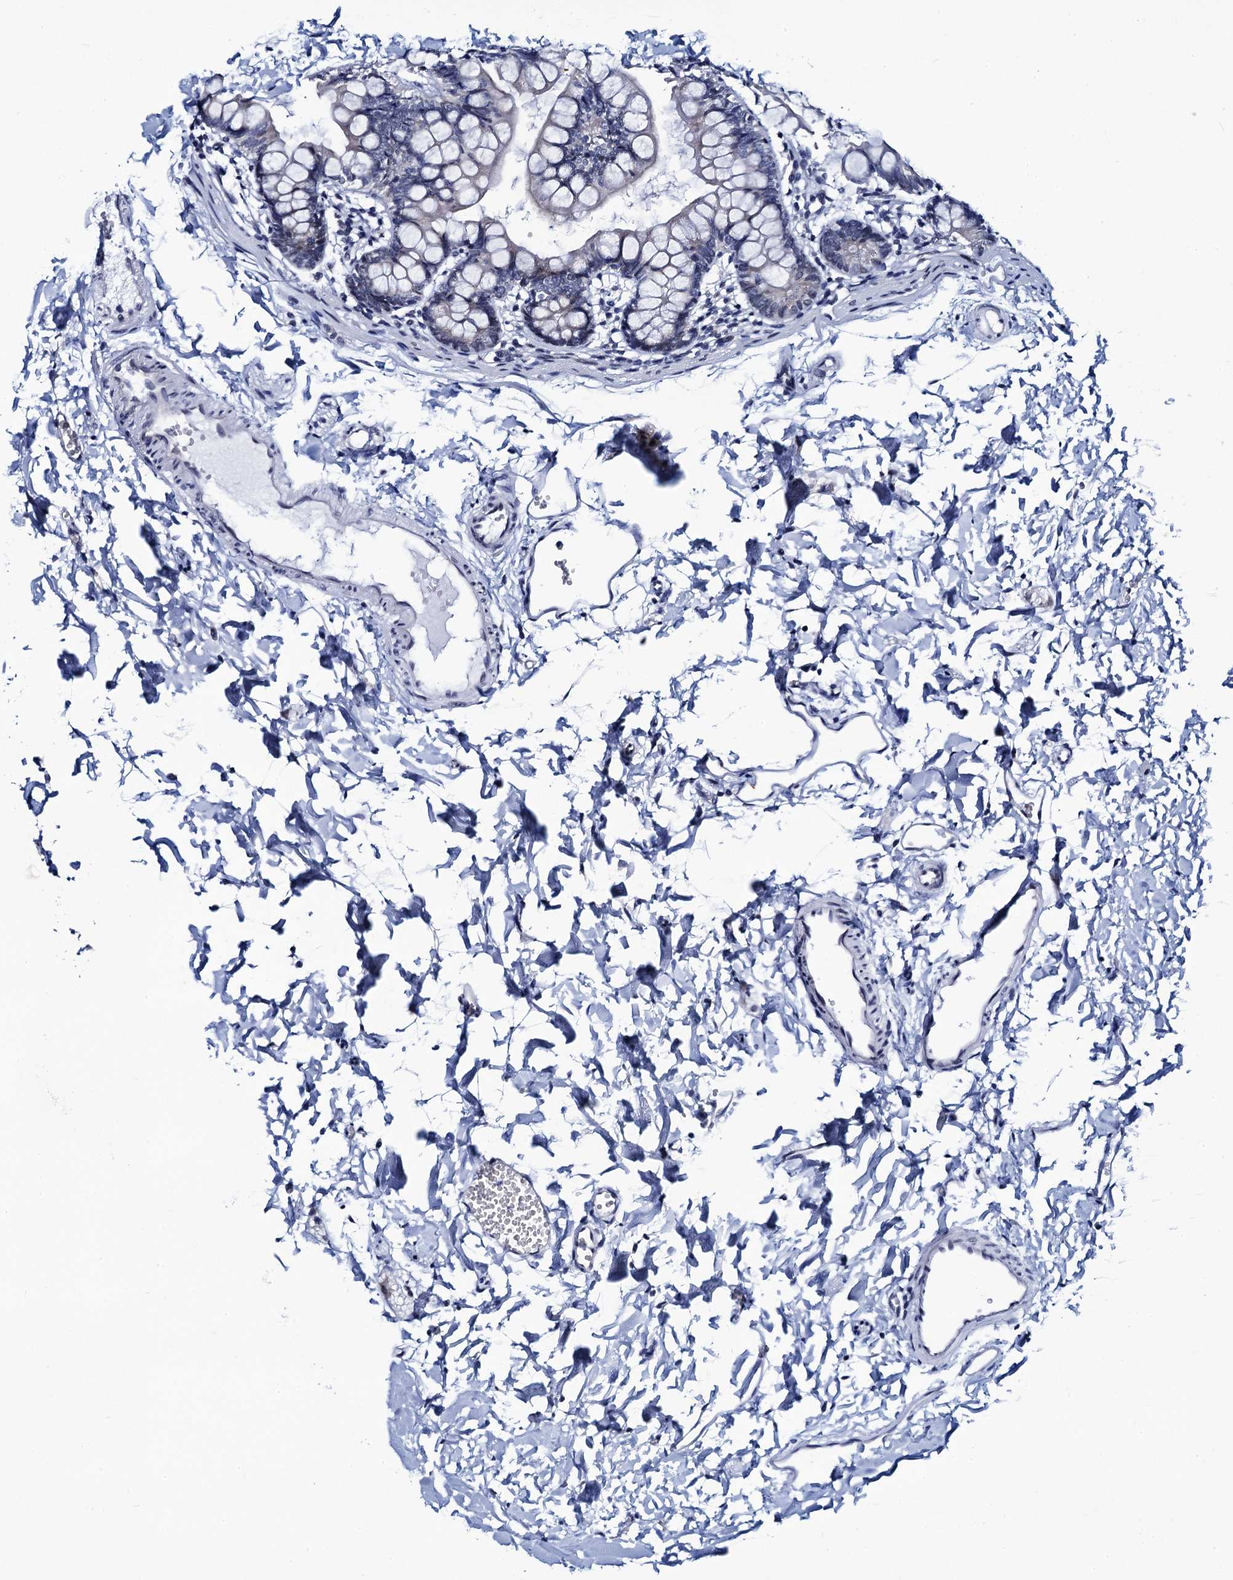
{"staining": {"intensity": "negative", "quantity": "none", "location": "none"}, "tissue": "small intestine", "cell_type": "Glandular cells", "image_type": "normal", "snomed": [{"axis": "morphology", "description": "Normal tissue, NOS"}, {"axis": "topography", "description": "Small intestine"}], "caption": "This is an immunohistochemistry photomicrograph of benign small intestine. There is no expression in glandular cells.", "gene": "C16orf87", "patient": {"sex": "male", "age": 7}}